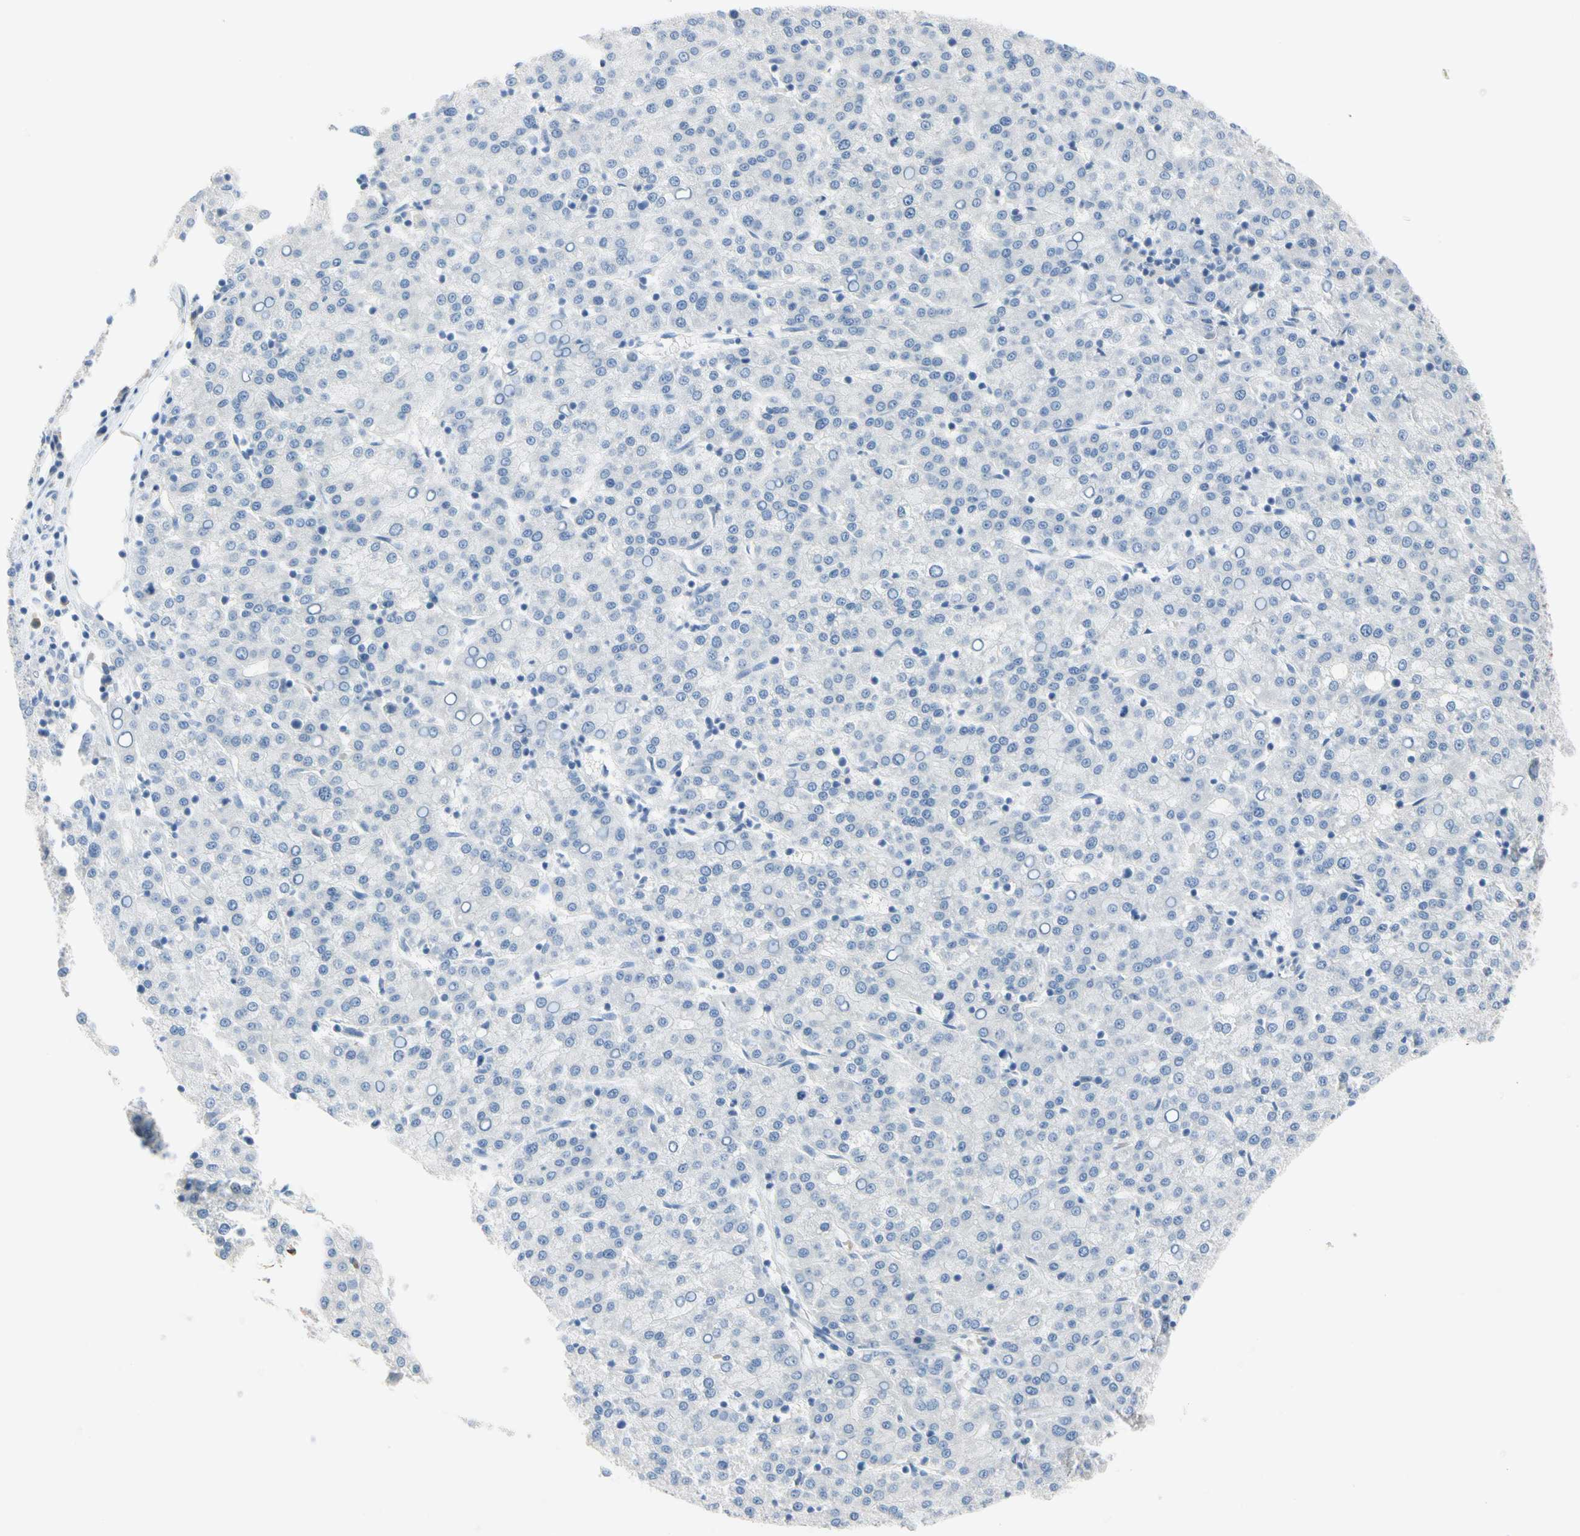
{"staining": {"intensity": "negative", "quantity": "none", "location": "none"}, "tissue": "liver cancer", "cell_type": "Tumor cells", "image_type": "cancer", "snomed": [{"axis": "morphology", "description": "Carcinoma, Hepatocellular, NOS"}, {"axis": "topography", "description": "Liver"}], "caption": "Immunohistochemistry (IHC) of human liver cancer demonstrates no staining in tumor cells. The staining was performed using DAB to visualize the protein expression in brown, while the nuclei were stained in blue with hematoxylin (Magnification: 20x).", "gene": "MARK1", "patient": {"sex": "female", "age": 58}}